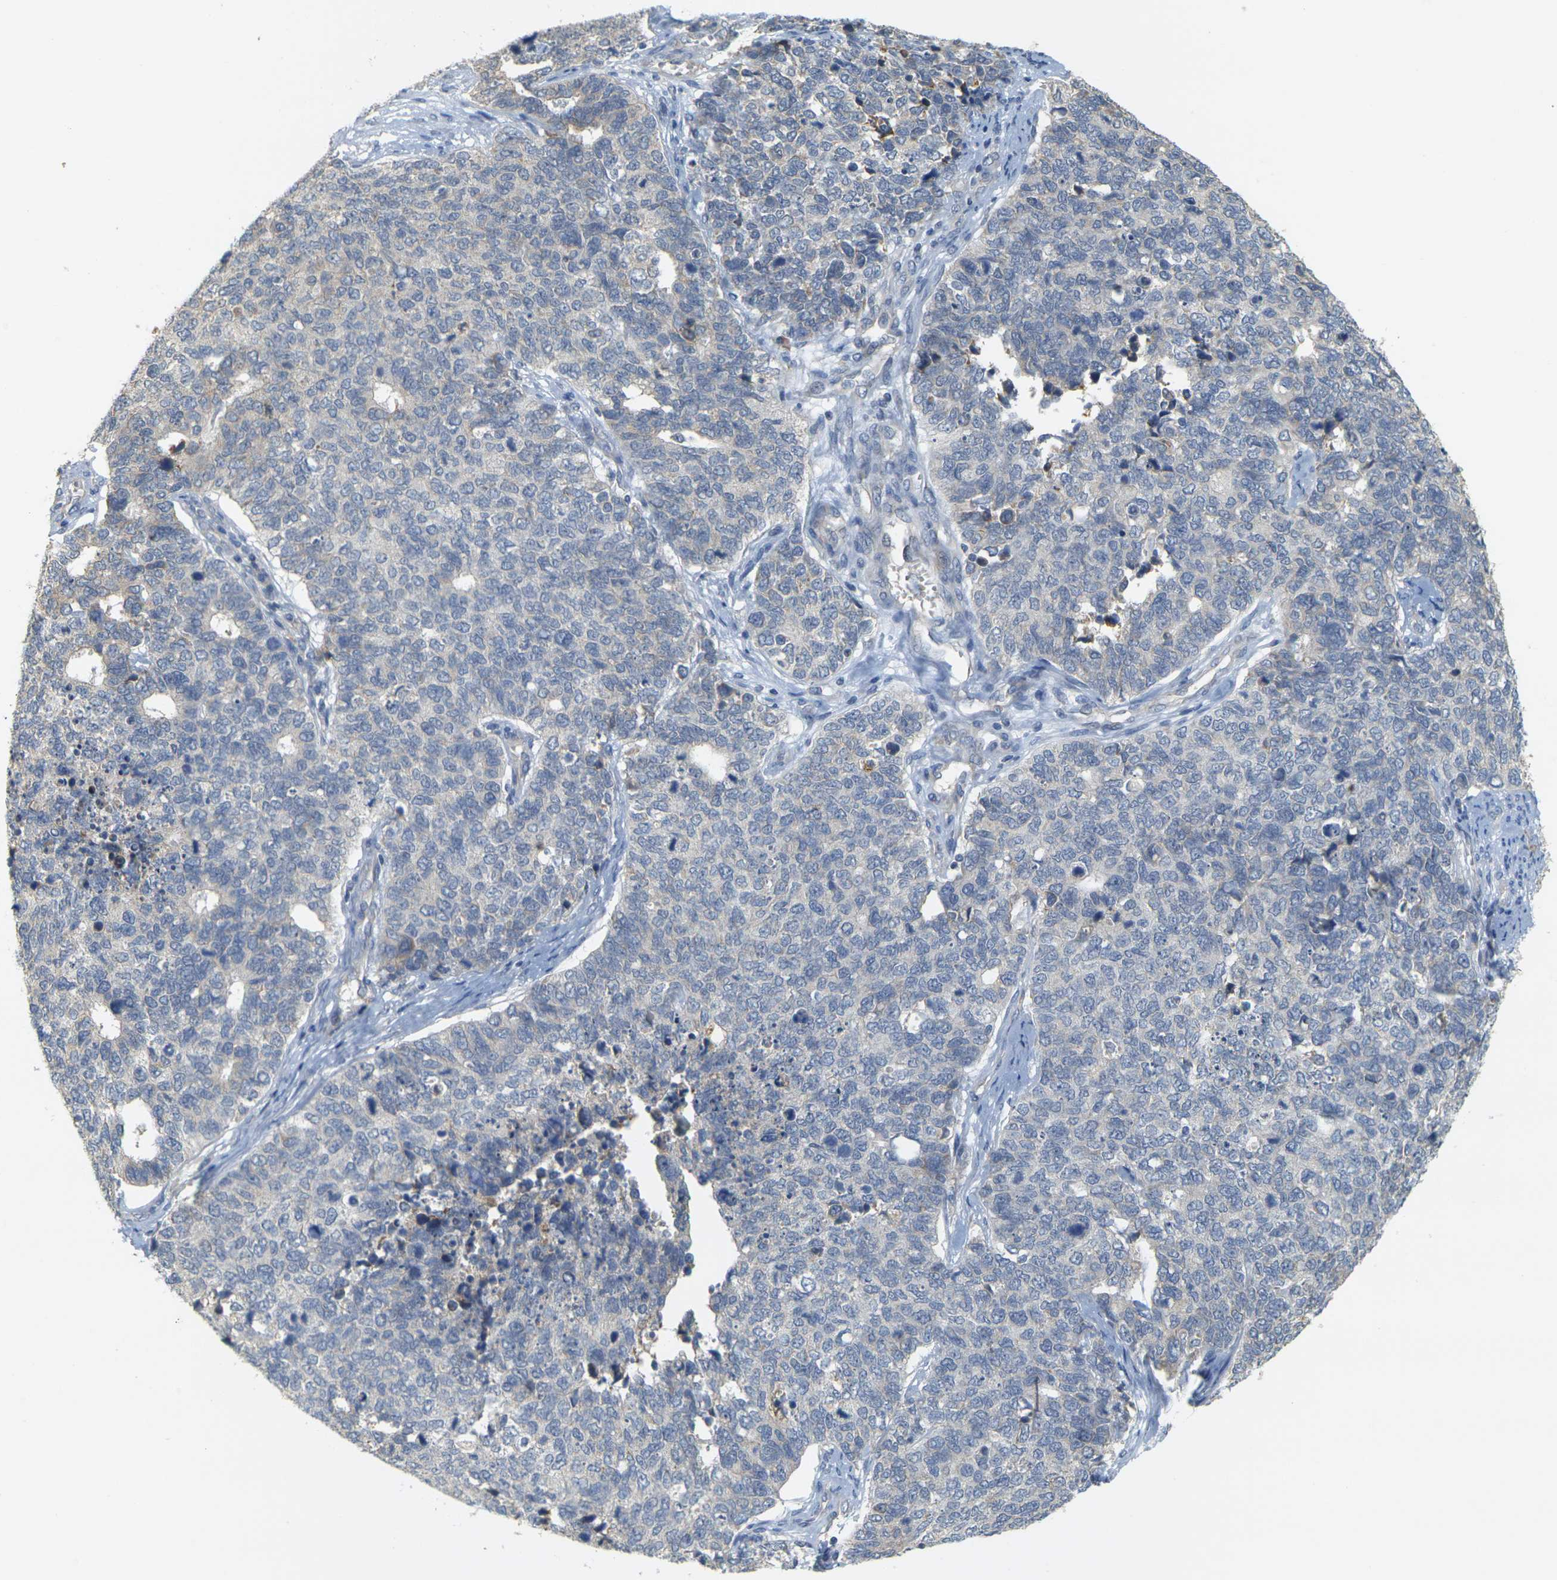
{"staining": {"intensity": "negative", "quantity": "none", "location": "none"}, "tissue": "cervical cancer", "cell_type": "Tumor cells", "image_type": "cancer", "snomed": [{"axis": "morphology", "description": "Squamous cell carcinoma, NOS"}, {"axis": "topography", "description": "Cervix"}], "caption": "DAB (3,3'-diaminobenzidine) immunohistochemical staining of squamous cell carcinoma (cervical) exhibits no significant positivity in tumor cells.", "gene": "GDAP1", "patient": {"sex": "female", "age": 63}}